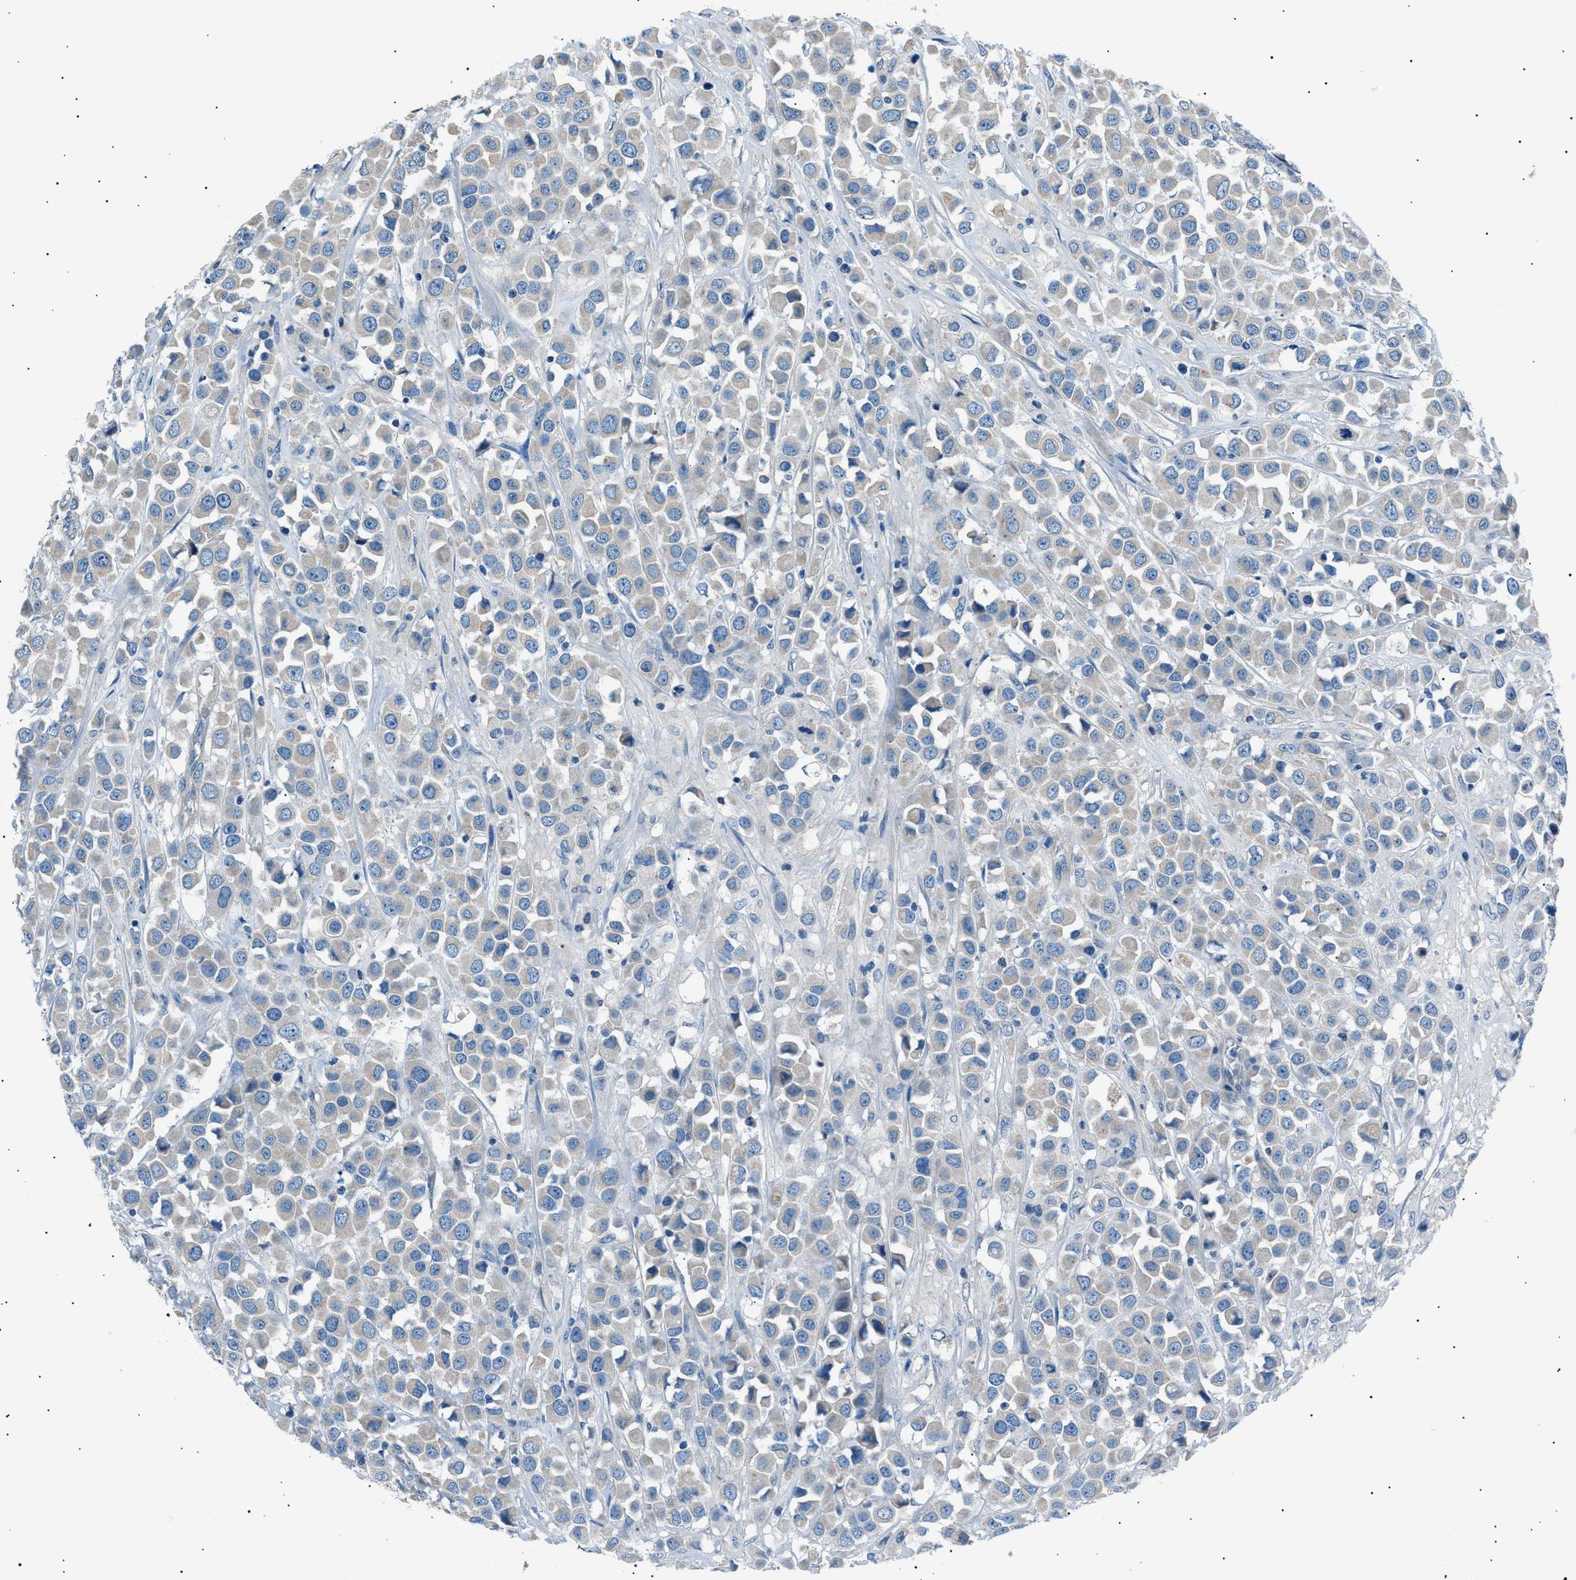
{"staining": {"intensity": "negative", "quantity": "none", "location": "none"}, "tissue": "breast cancer", "cell_type": "Tumor cells", "image_type": "cancer", "snomed": [{"axis": "morphology", "description": "Duct carcinoma"}, {"axis": "topography", "description": "Breast"}], "caption": "There is no significant positivity in tumor cells of breast cancer.", "gene": "LRRC37B", "patient": {"sex": "female", "age": 61}}